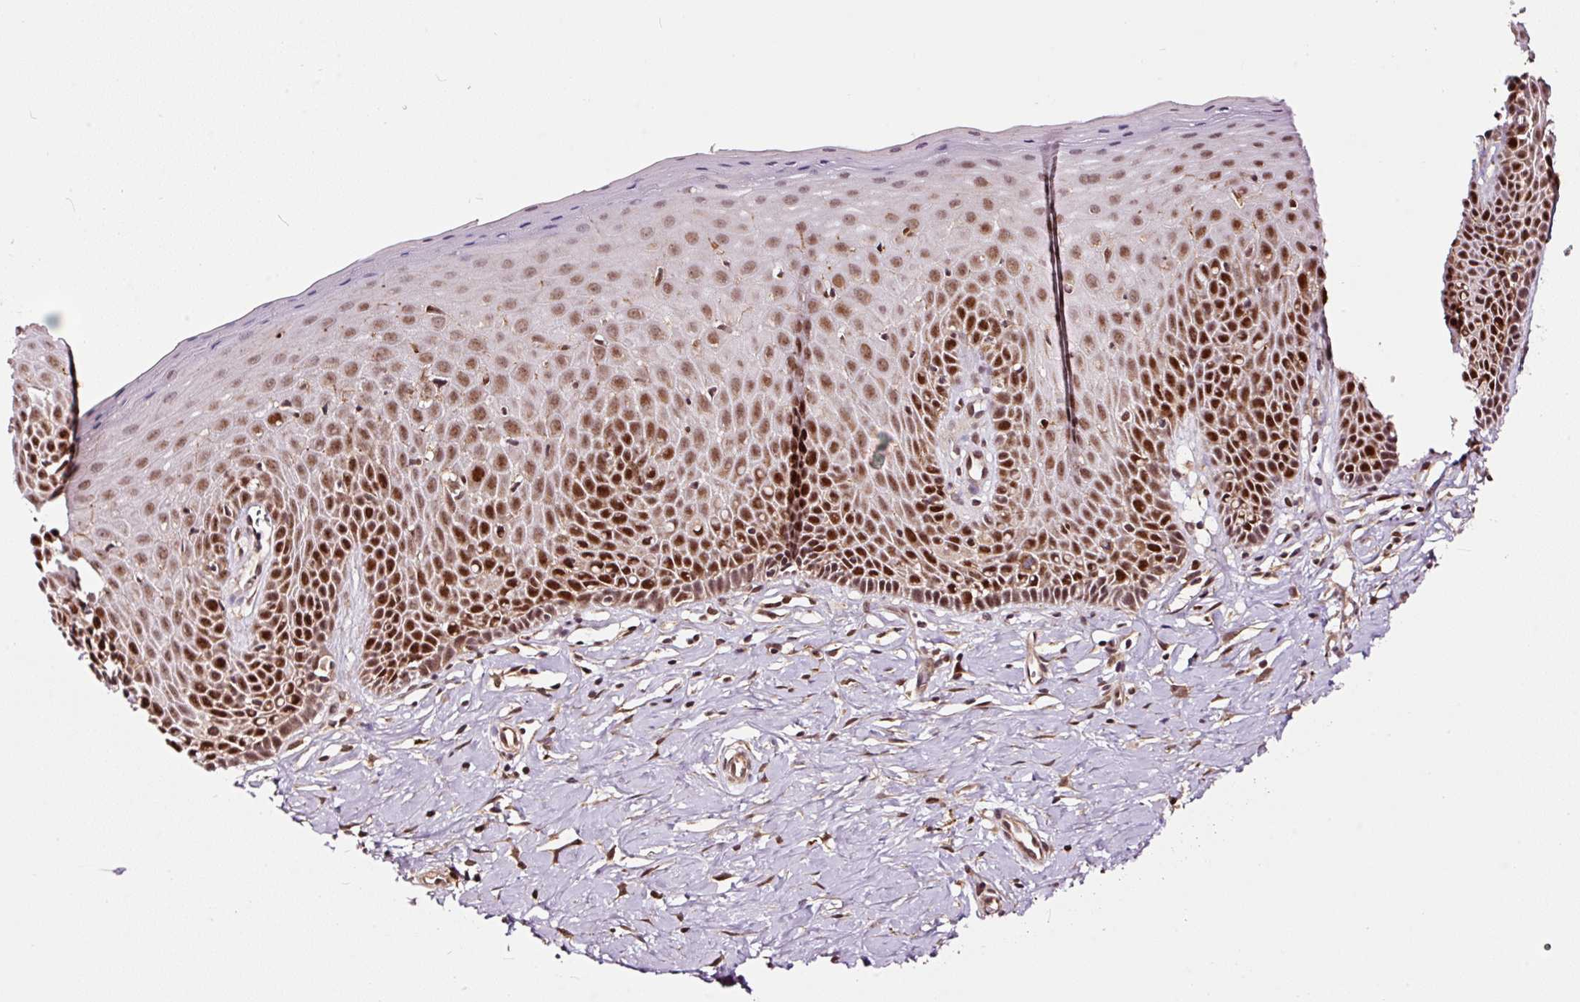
{"staining": {"intensity": "strong", "quantity": ">75%", "location": "nuclear"}, "tissue": "cervix", "cell_type": "Glandular cells", "image_type": "normal", "snomed": [{"axis": "morphology", "description": "Normal tissue, NOS"}, {"axis": "topography", "description": "Cervix"}], "caption": "Immunohistochemical staining of normal human cervix demonstrates >75% levels of strong nuclear protein staining in approximately >75% of glandular cells.", "gene": "RFC4", "patient": {"sex": "female", "age": 36}}